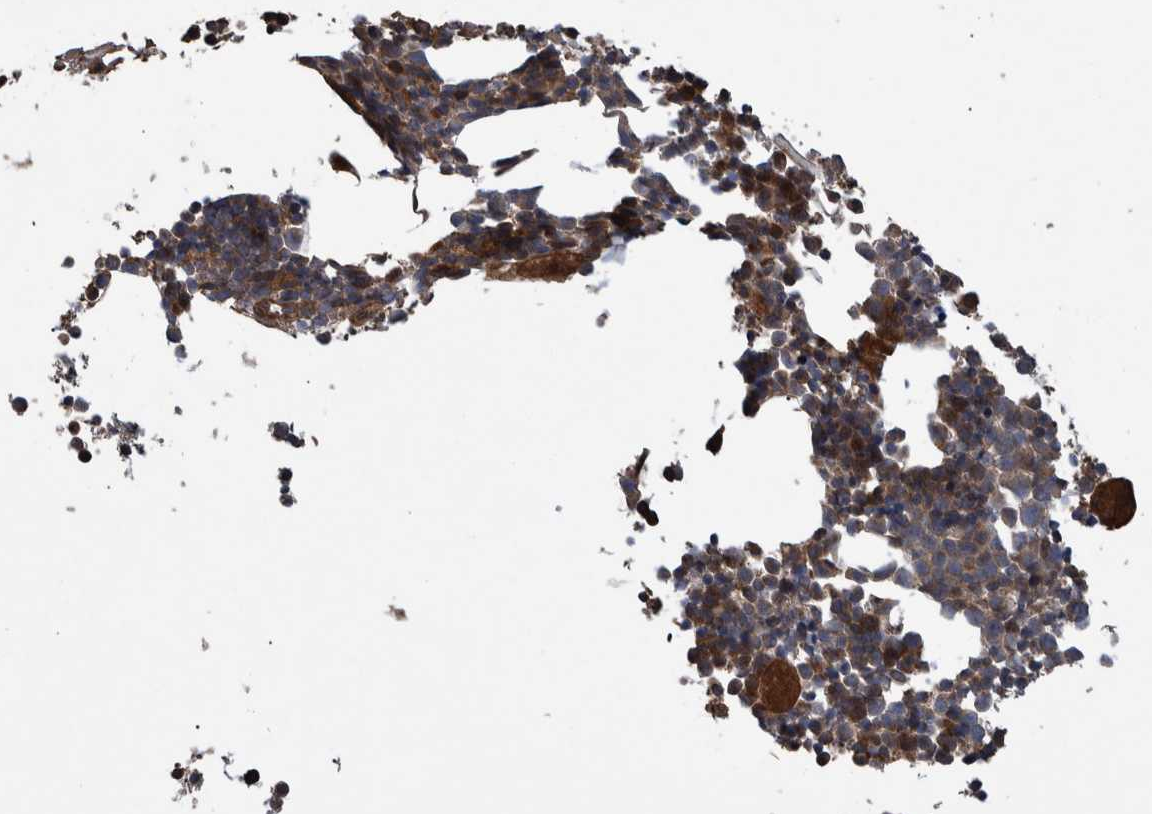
{"staining": {"intensity": "moderate", "quantity": ">75%", "location": "cytoplasmic/membranous"}, "tissue": "bone marrow", "cell_type": "Hematopoietic cells", "image_type": "normal", "snomed": [{"axis": "morphology", "description": "Normal tissue, NOS"}, {"axis": "morphology", "description": "Inflammation, NOS"}, {"axis": "topography", "description": "Bone marrow"}], "caption": "Moderate cytoplasmic/membranous protein expression is appreciated in about >75% of hematopoietic cells in bone marrow.", "gene": "B3GNTL1", "patient": {"sex": "male", "age": 78}}